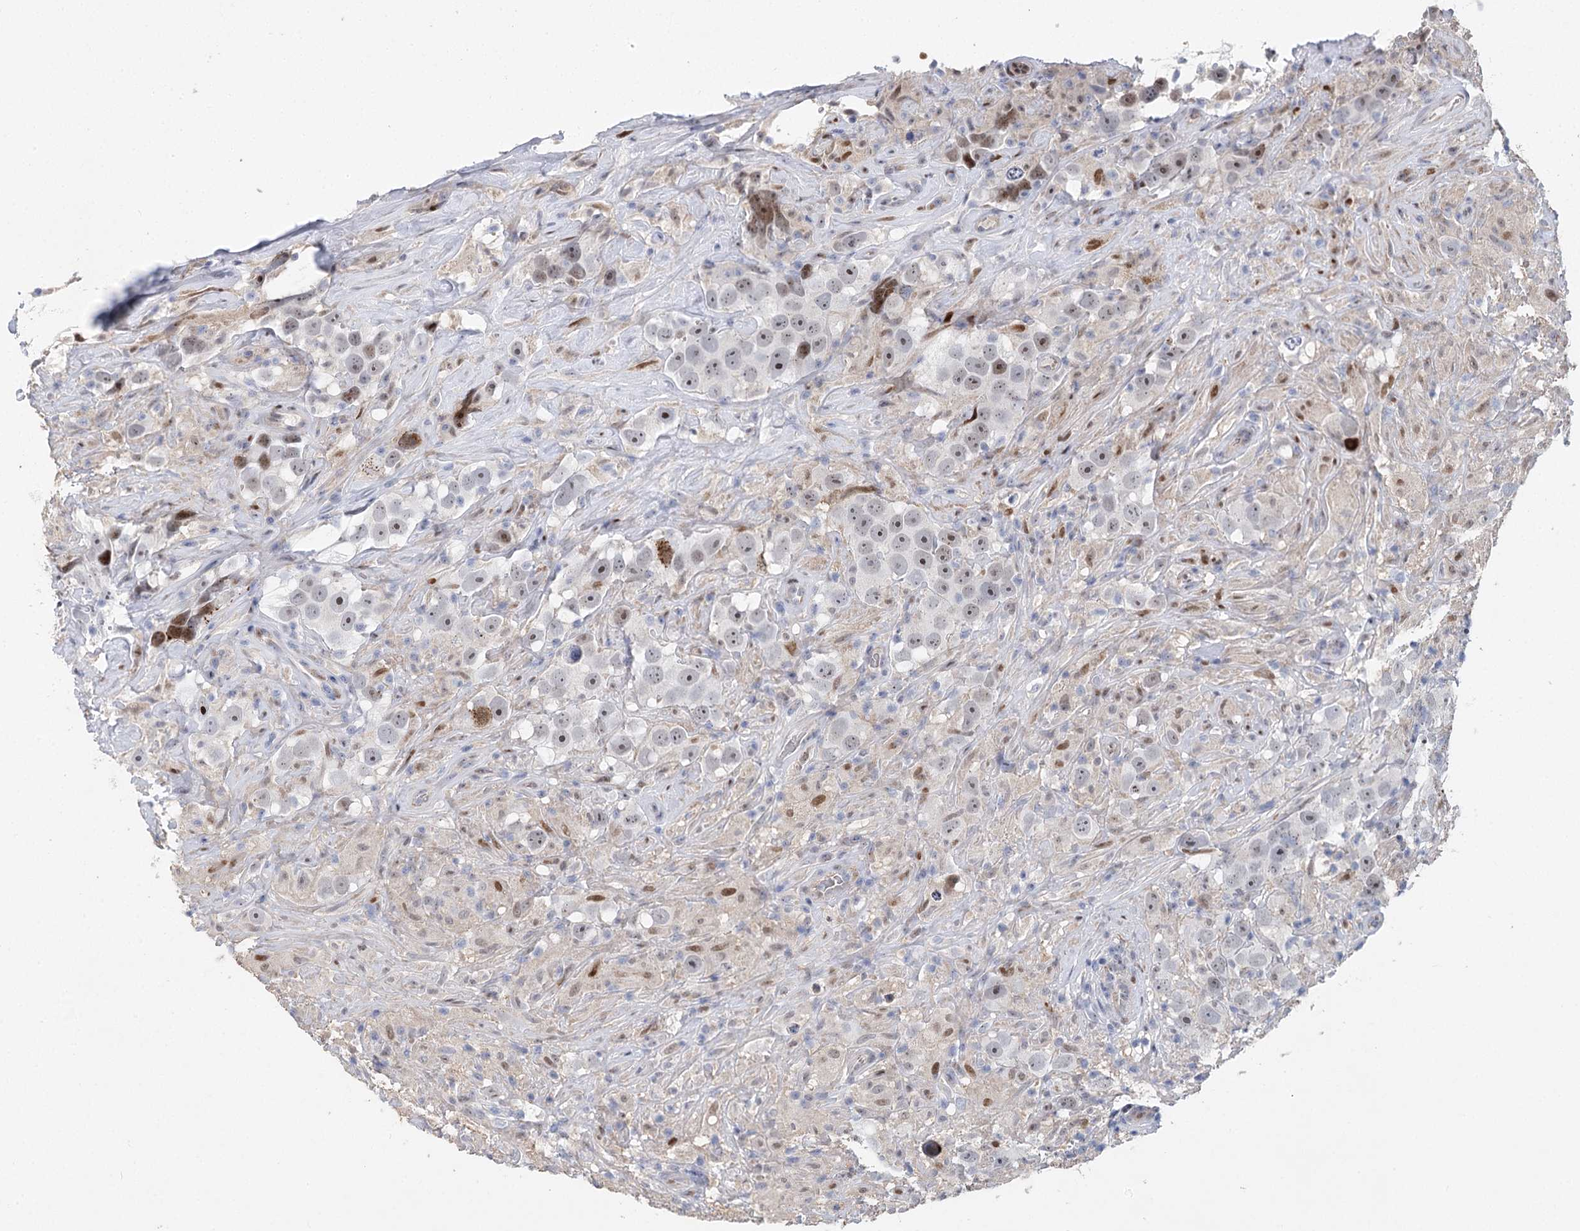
{"staining": {"intensity": "weak", "quantity": ">75%", "location": "nuclear"}, "tissue": "testis cancer", "cell_type": "Tumor cells", "image_type": "cancer", "snomed": [{"axis": "morphology", "description": "Seminoma, NOS"}, {"axis": "topography", "description": "Testis"}], "caption": "Immunohistochemical staining of testis cancer reveals low levels of weak nuclear protein expression in approximately >75% of tumor cells.", "gene": "CAMTA1", "patient": {"sex": "male", "age": 49}}